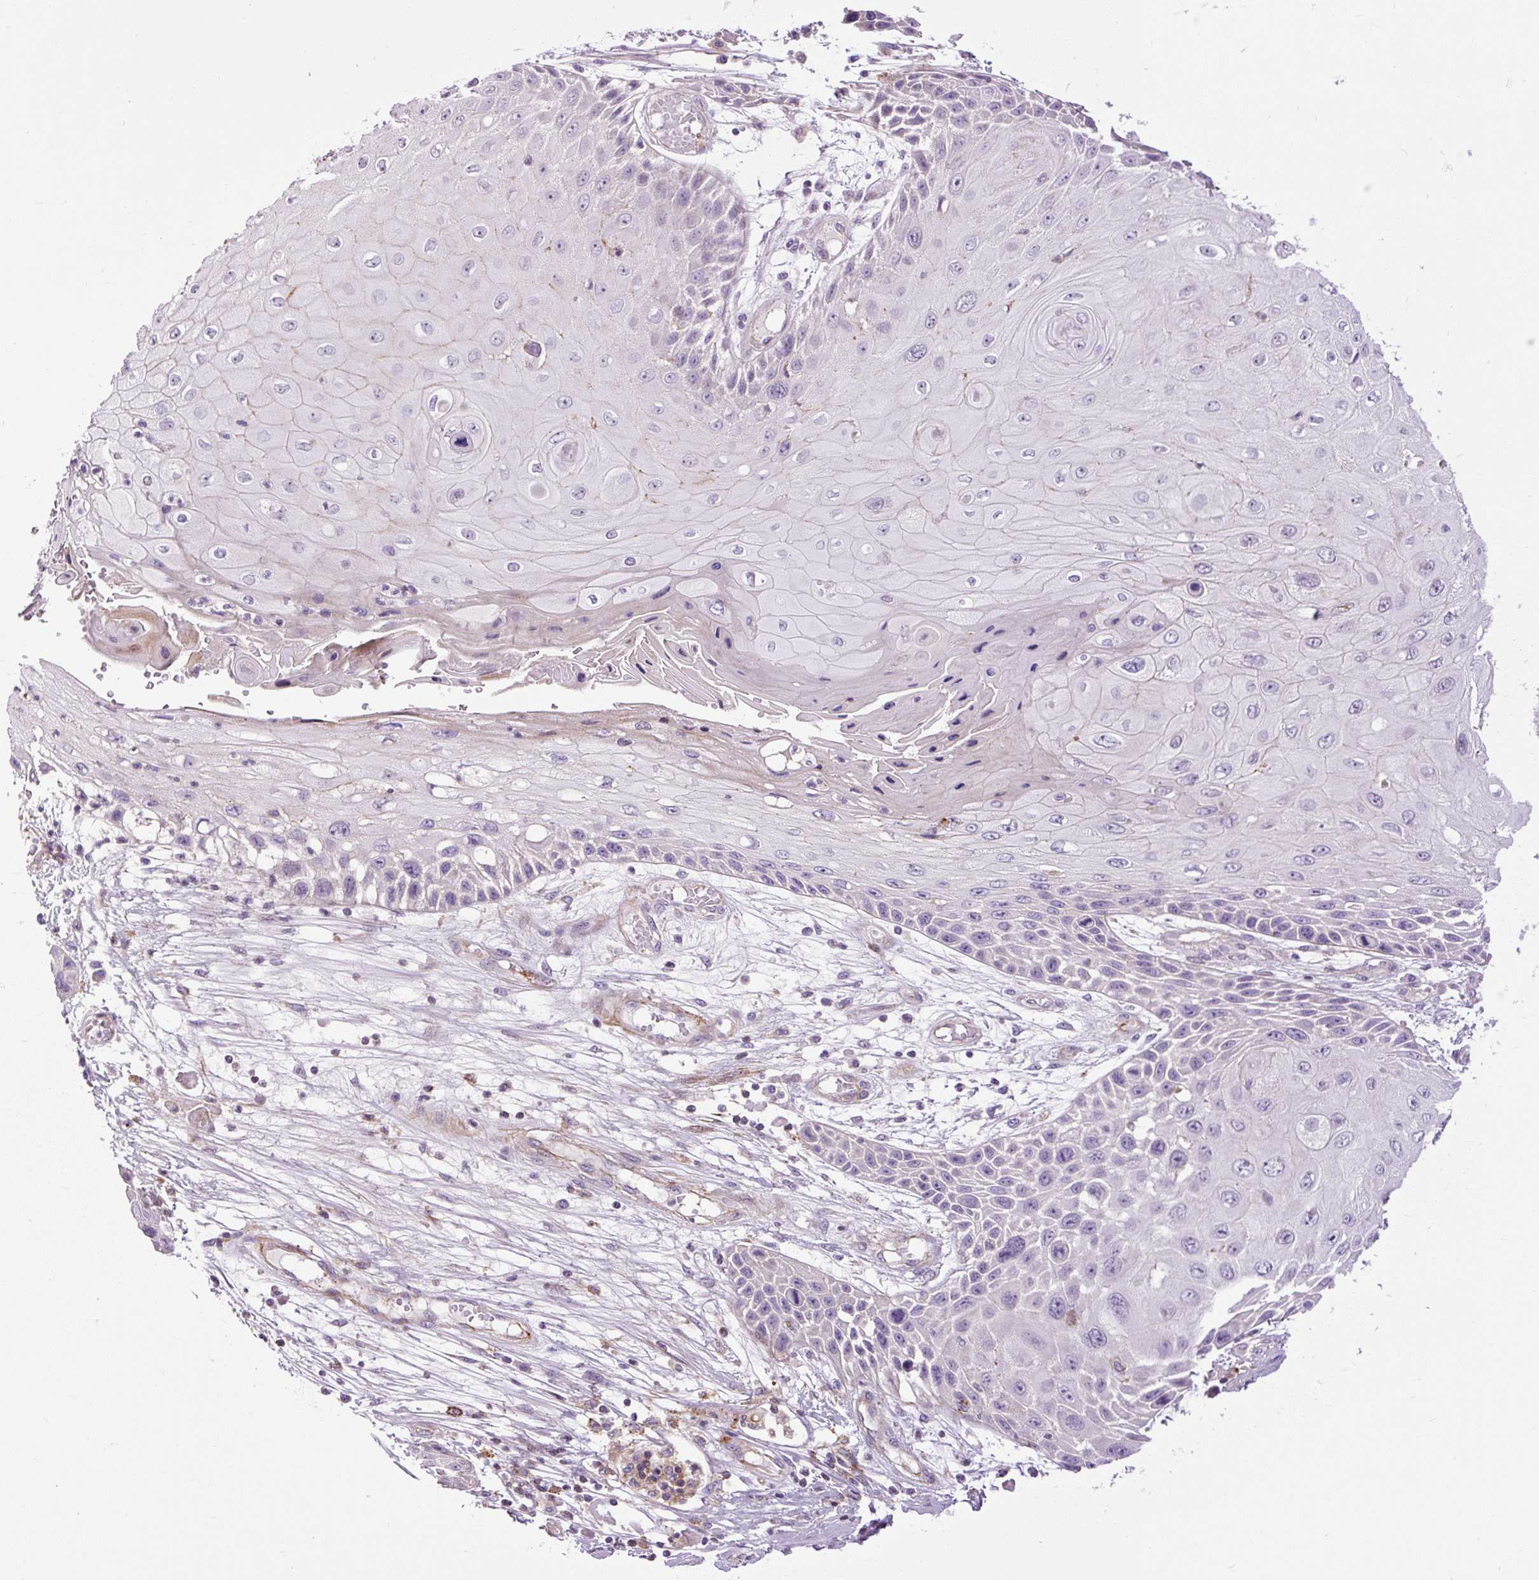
{"staining": {"intensity": "negative", "quantity": "none", "location": "none"}, "tissue": "skin cancer", "cell_type": "Tumor cells", "image_type": "cancer", "snomed": [{"axis": "morphology", "description": "Squamous cell carcinoma, NOS"}, {"axis": "topography", "description": "Skin"}, {"axis": "topography", "description": "Vulva"}], "caption": "Skin squamous cell carcinoma was stained to show a protein in brown. There is no significant positivity in tumor cells.", "gene": "ZNF197", "patient": {"sex": "female", "age": 44}}